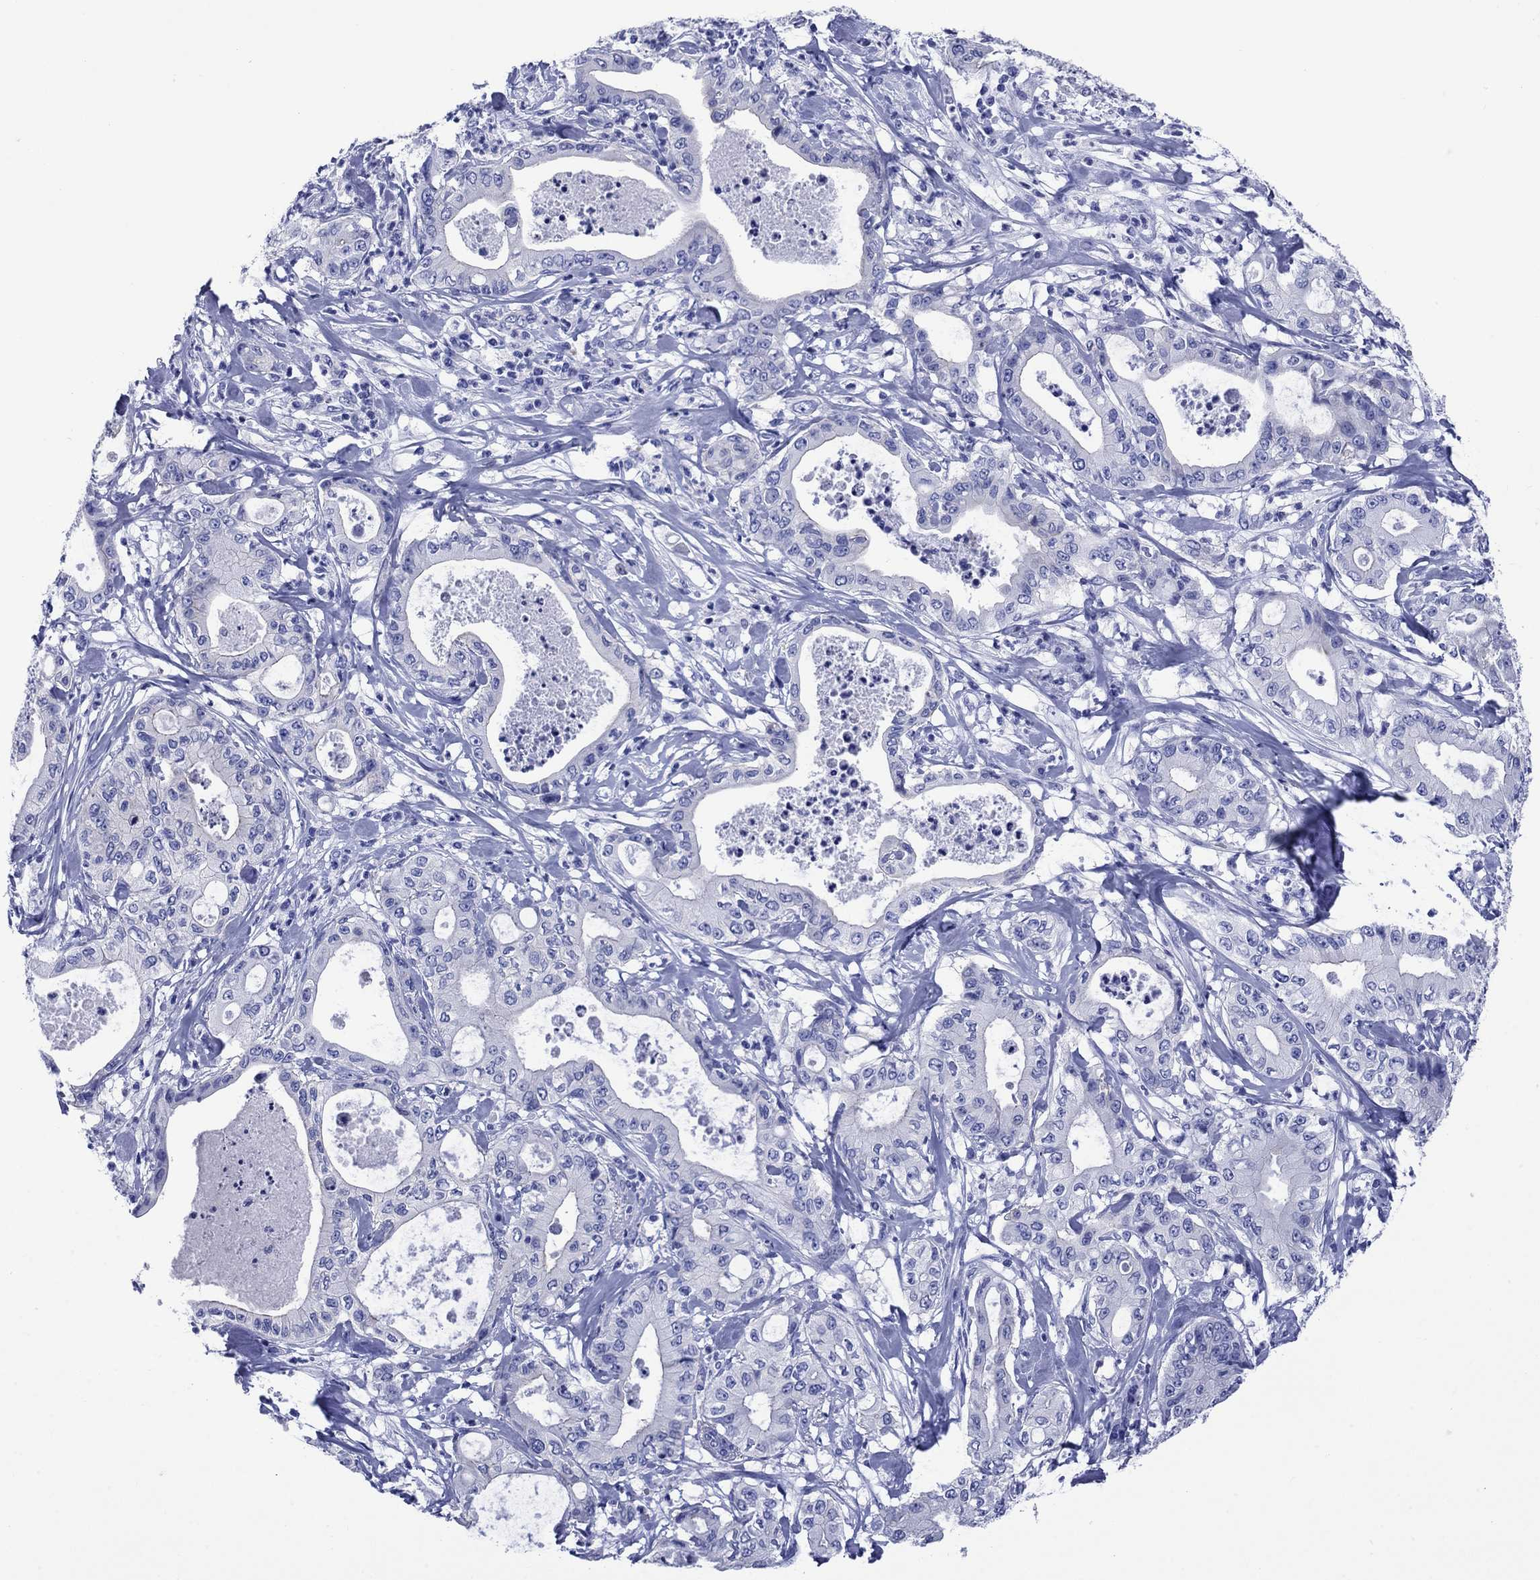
{"staining": {"intensity": "negative", "quantity": "none", "location": "none"}, "tissue": "pancreatic cancer", "cell_type": "Tumor cells", "image_type": "cancer", "snomed": [{"axis": "morphology", "description": "Adenocarcinoma, NOS"}, {"axis": "topography", "description": "Pancreas"}], "caption": "Immunohistochemical staining of human pancreatic adenocarcinoma reveals no significant positivity in tumor cells.", "gene": "SLC1A2", "patient": {"sex": "male", "age": 71}}